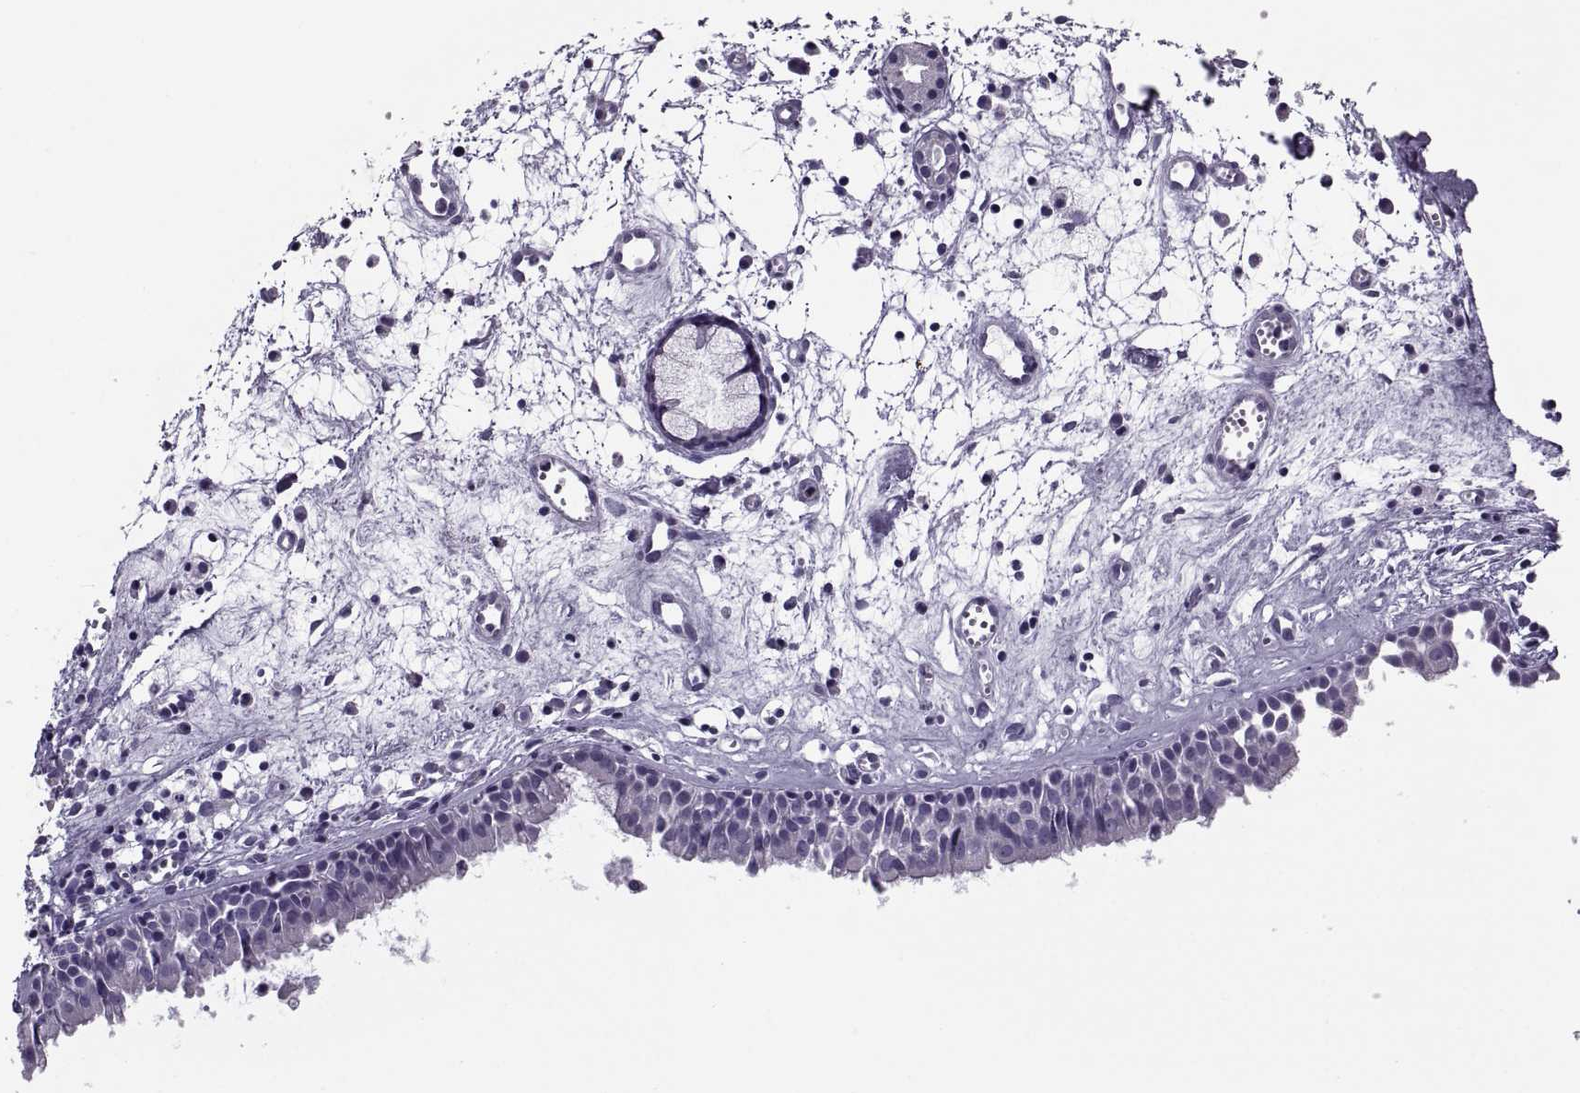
{"staining": {"intensity": "negative", "quantity": "none", "location": "none"}, "tissue": "nasopharynx", "cell_type": "Respiratory epithelial cells", "image_type": "normal", "snomed": [{"axis": "morphology", "description": "Normal tissue, NOS"}, {"axis": "topography", "description": "Nasopharynx"}], "caption": "Micrograph shows no significant protein staining in respiratory epithelial cells of normal nasopharynx.", "gene": "RLBP1", "patient": {"sex": "male", "age": 61}}